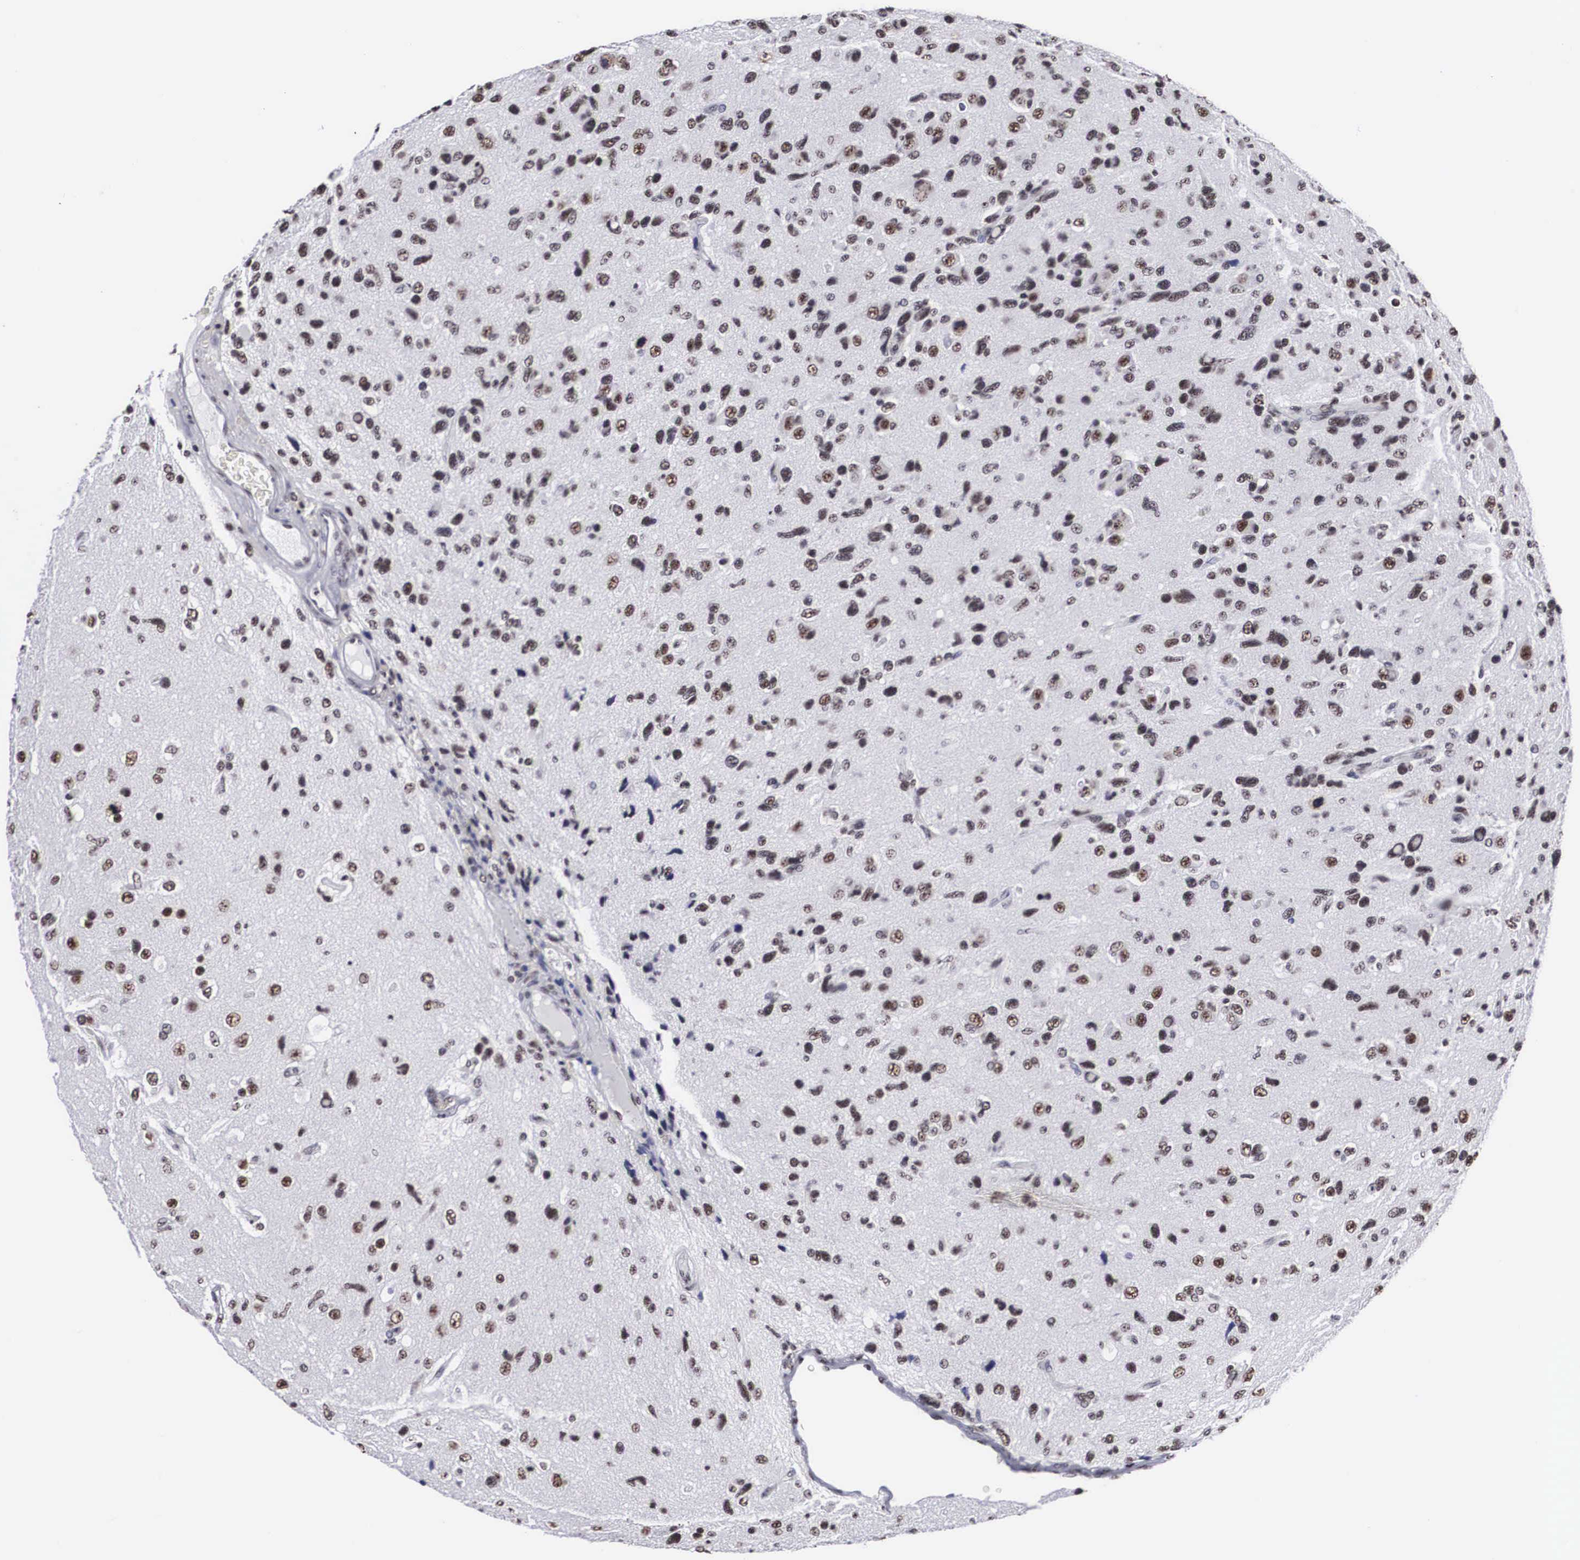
{"staining": {"intensity": "moderate", "quantity": ">75%", "location": "nuclear"}, "tissue": "glioma", "cell_type": "Tumor cells", "image_type": "cancer", "snomed": [{"axis": "morphology", "description": "Glioma, malignant, High grade"}, {"axis": "topography", "description": "Brain"}], "caption": "About >75% of tumor cells in high-grade glioma (malignant) display moderate nuclear protein staining as visualized by brown immunohistochemical staining.", "gene": "ACIN1", "patient": {"sex": "male", "age": 77}}